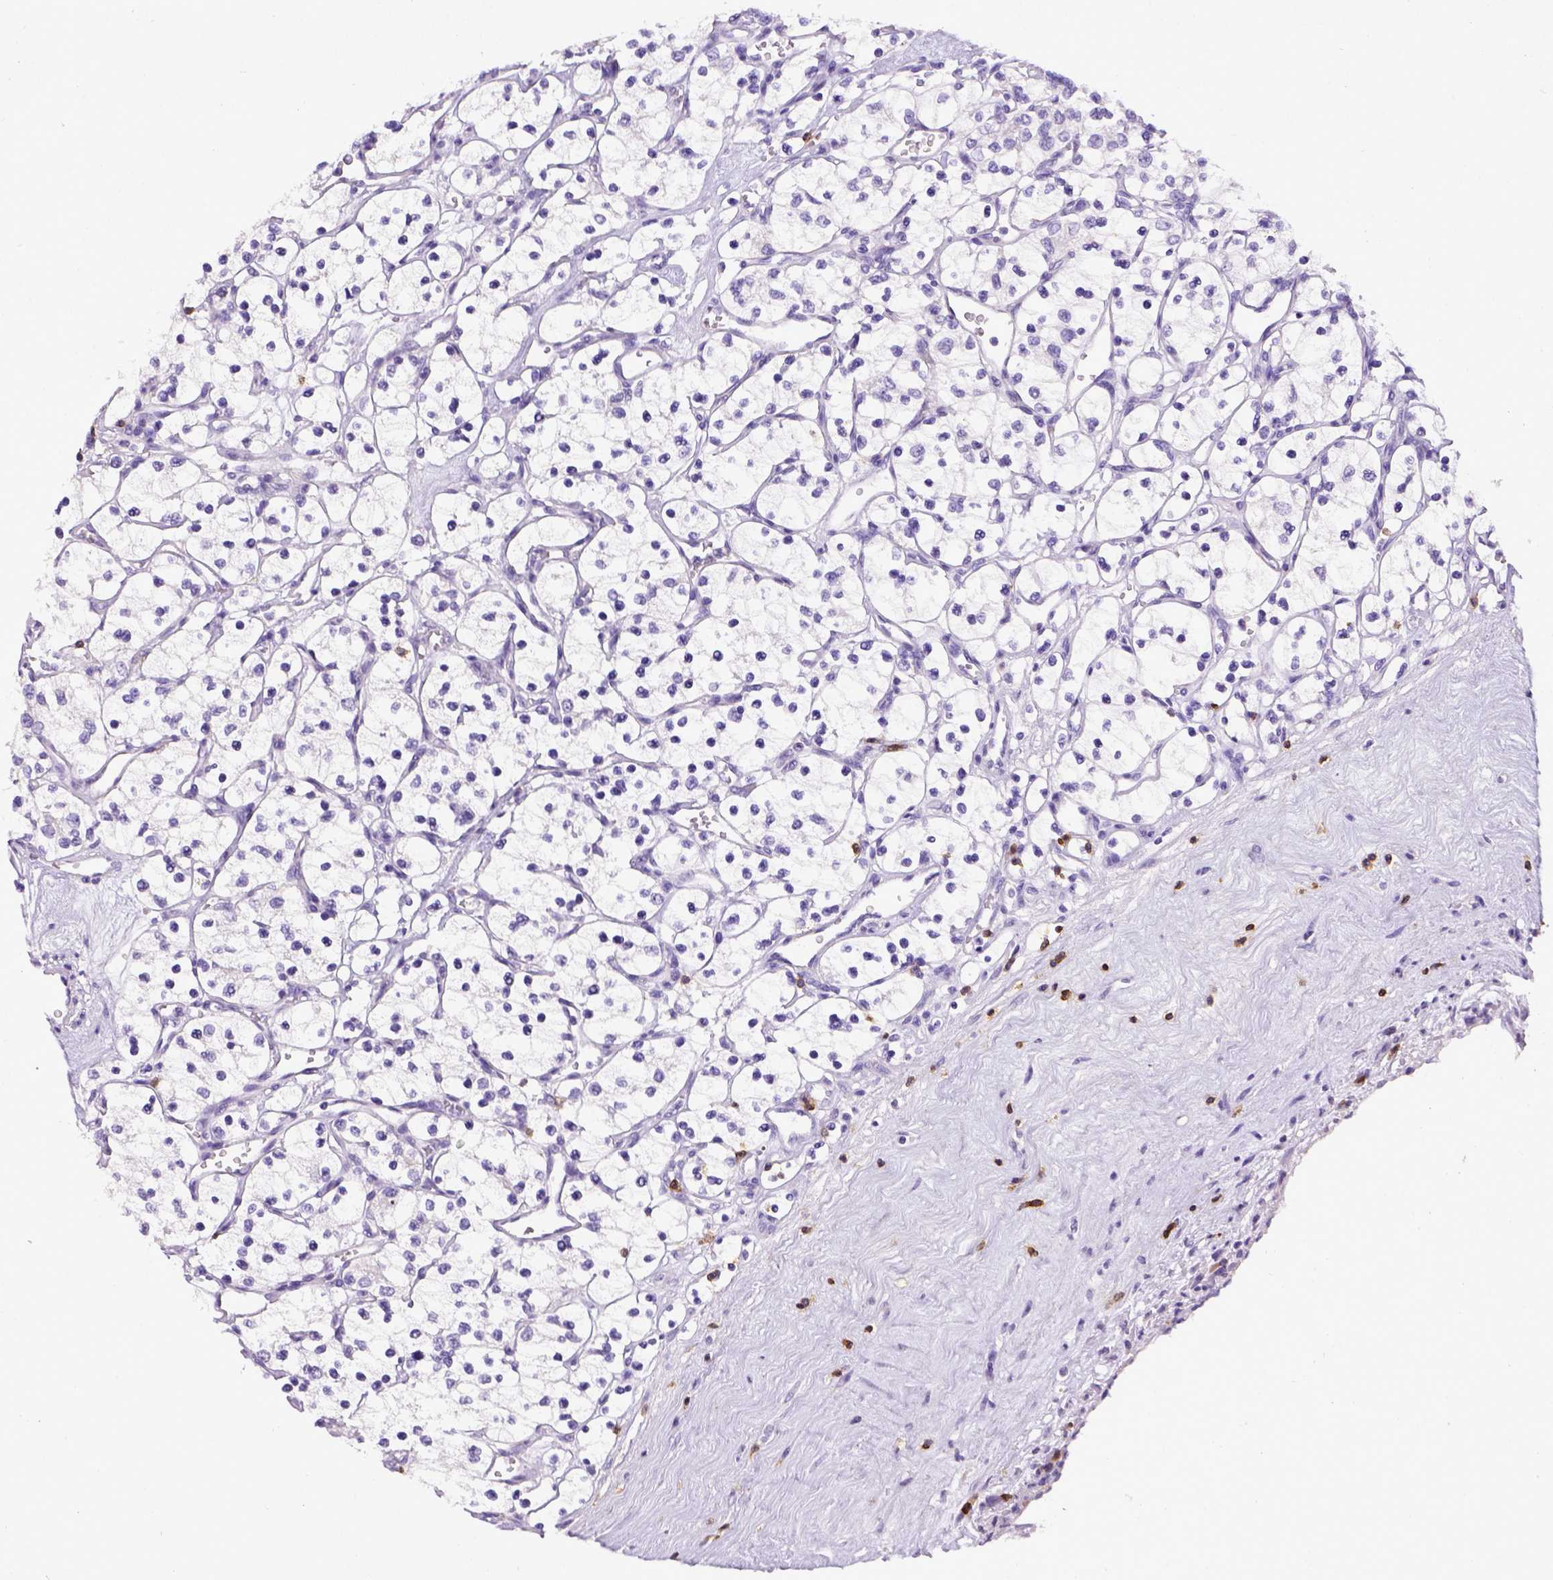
{"staining": {"intensity": "negative", "quantity": "none", "location": "none"}, "tissue": "renal cancer", "cell_type": "Tumor cells", "image_type": "cancer", "snomed": [{"axis": "morphology", "description": "Adenocarcinoma, NOS"}, {"axis": "topography", "description": "Kidney"}], "caption": "This is an immunohistochemistry histopathology image of renal adenocarcinoma. There is no expression in tumor cells.", "gene": "CD3E", "patient": {"sex": "female", "age": 69}}